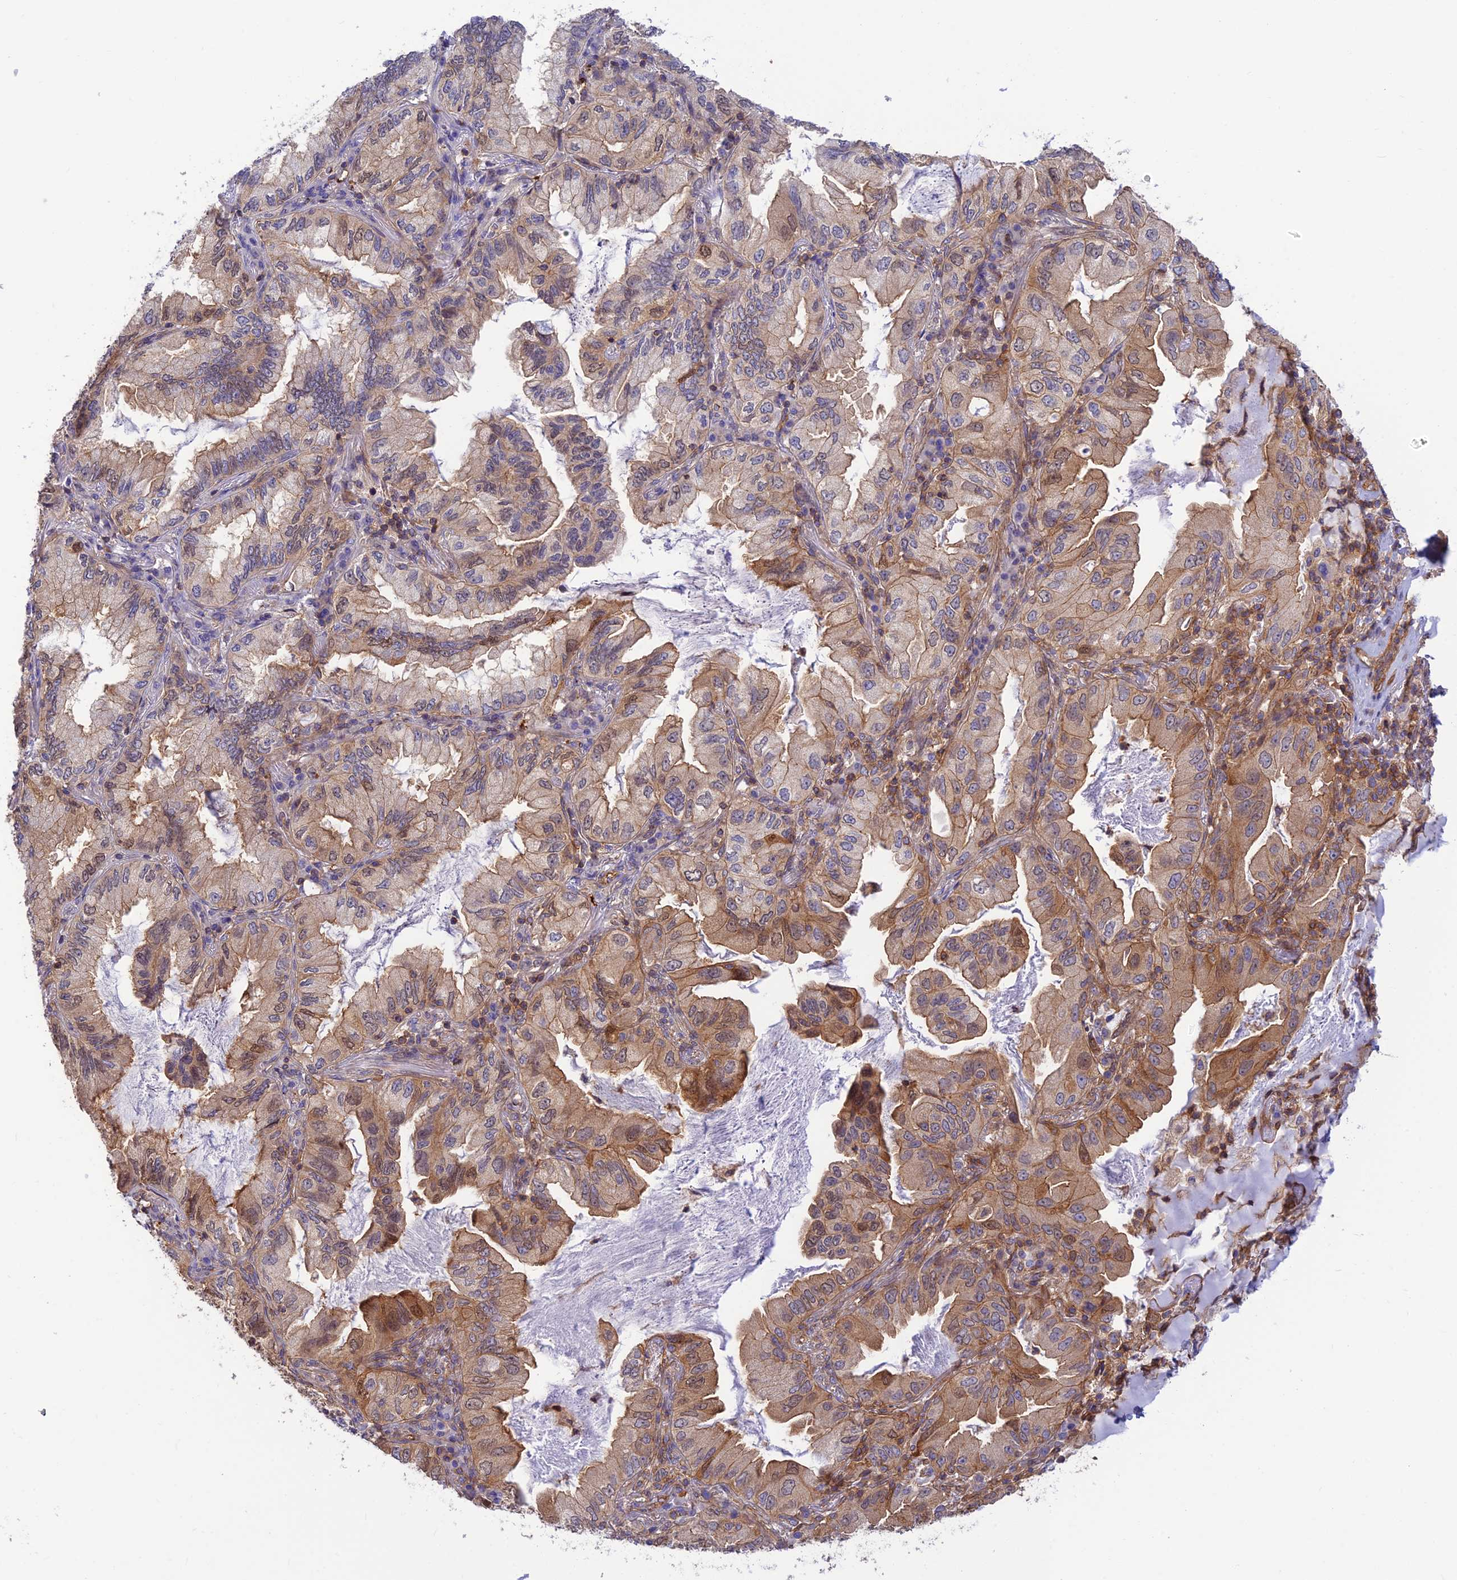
{"staining": {"intensity": "moderate", "quantity": ">75%", "location": "cytoplasmic/membranous"}, "tissue": "lung cancer", "cell_type": "Tumor cells", "image_type": "cancer", "snomed": [{"axis": "morphology", "description": "Adenocarcinoma, NOS"}, {"axis": "topography", "description": "Lung"}], "caption": "A high-resolution photomicrograph shows immunohistochemistry staining of lung cancer, which exhibits moderate cytoplasmic/membranous expression in about >75% of tumor cells. (DAB (3,3'-diaminobenzidine) IHC with brightfield microscopy, high magnification).", "gene": "PPP1R12C", "patient": {"sex": "female", "age": 69}}